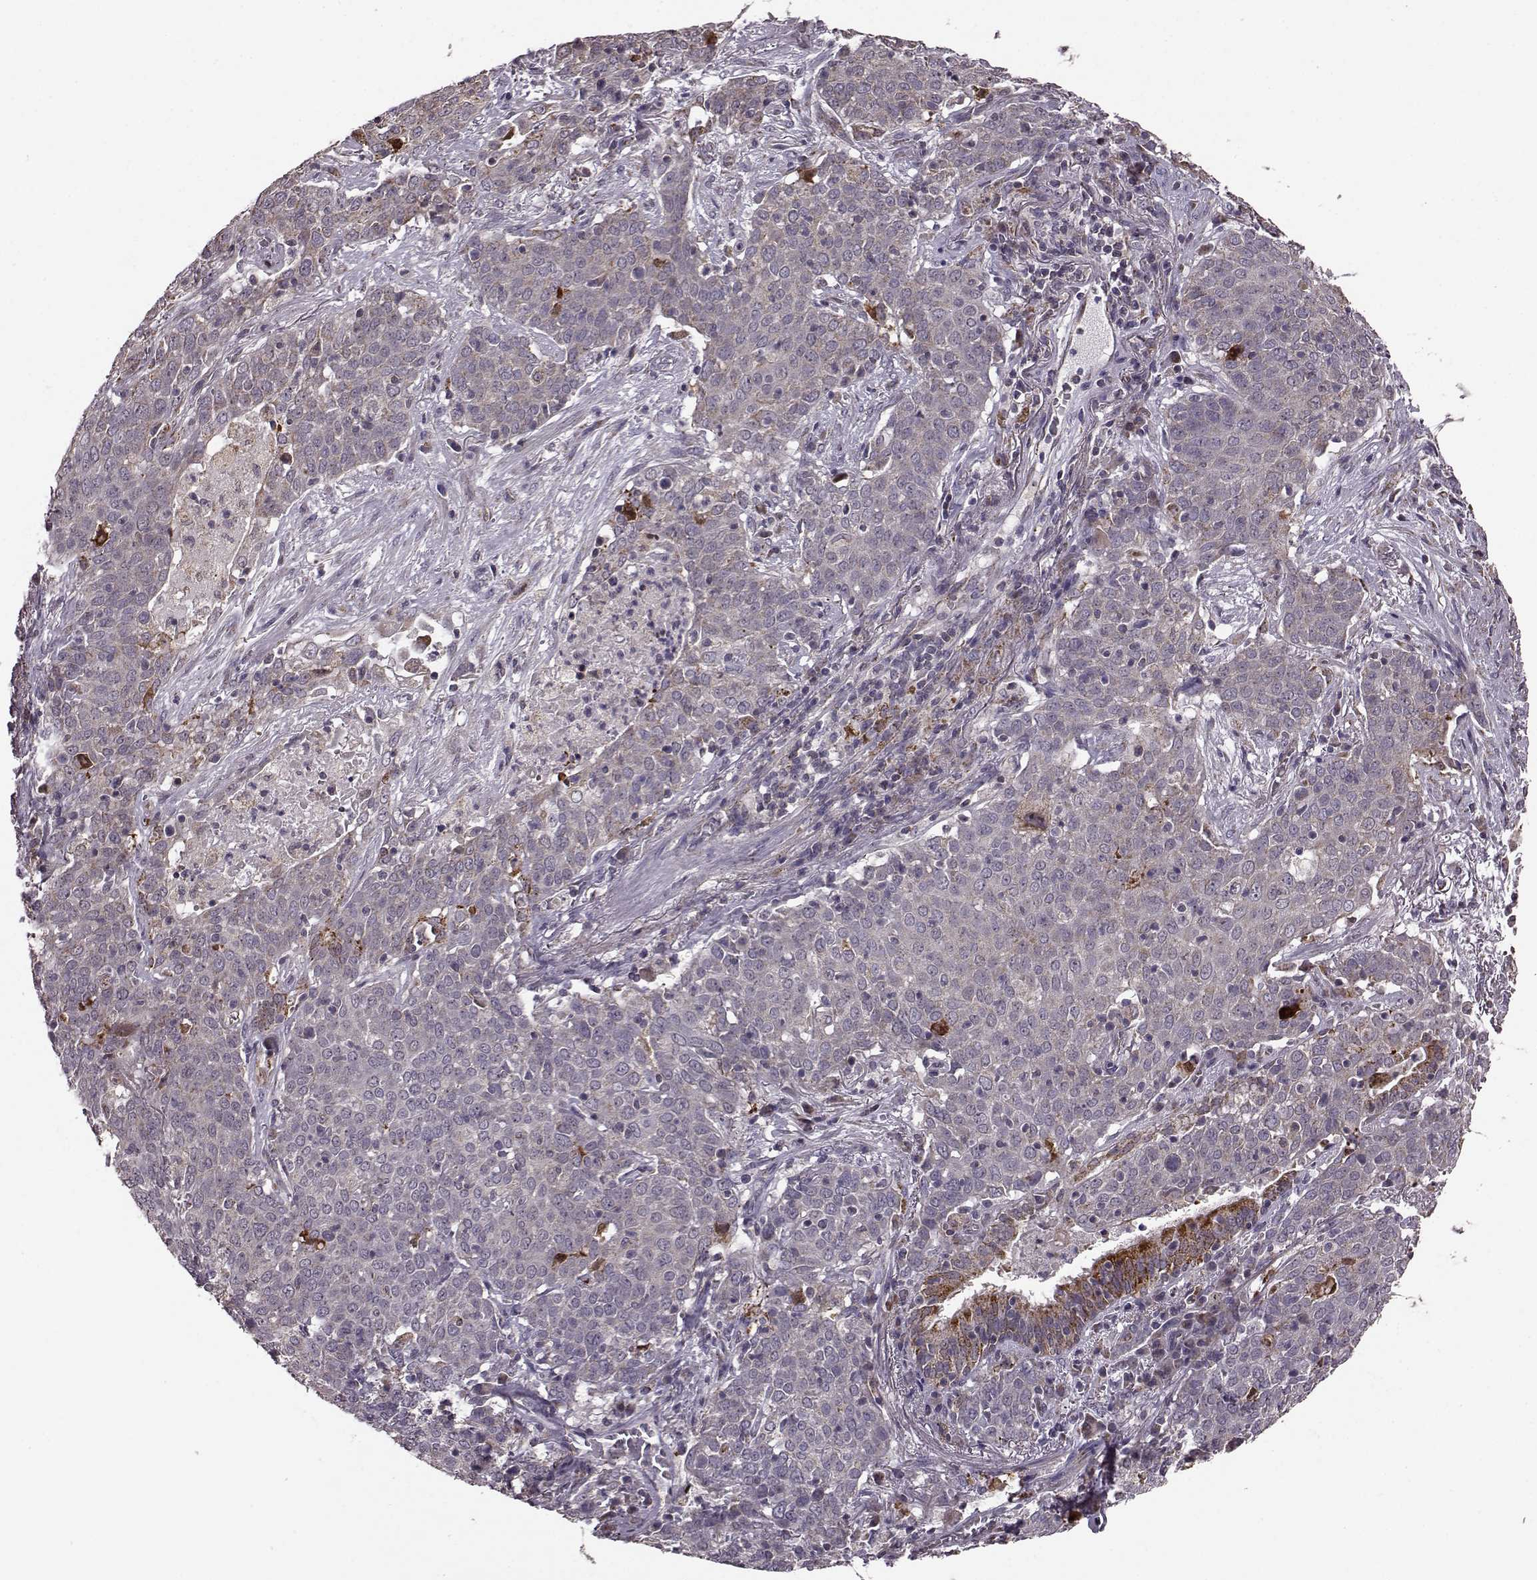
{"staining": {"intensity": "negative", "quantity": "none", "location": "none"}, "tissue": "lung cancer", "cell_type": "Tumor cells", "image_type": "cancer", "snomed": [{"axis": "morphology", "description": "Squamous cell carcinoma, NOS"}, {"axis": "topography", "description": "Lung"}], "caption": "High power microscopy photomicrograph of an IHC photomicrograph of lung cancer, revealing no significant expression in tumor cells. (DAB (3,3'-diaminobenzidine) immunohistochemistry (IHC) visualized using brightfield microscopy, high magnification).", "gene": "PUDP", "patient": {"sex": "male", "age": 82}}